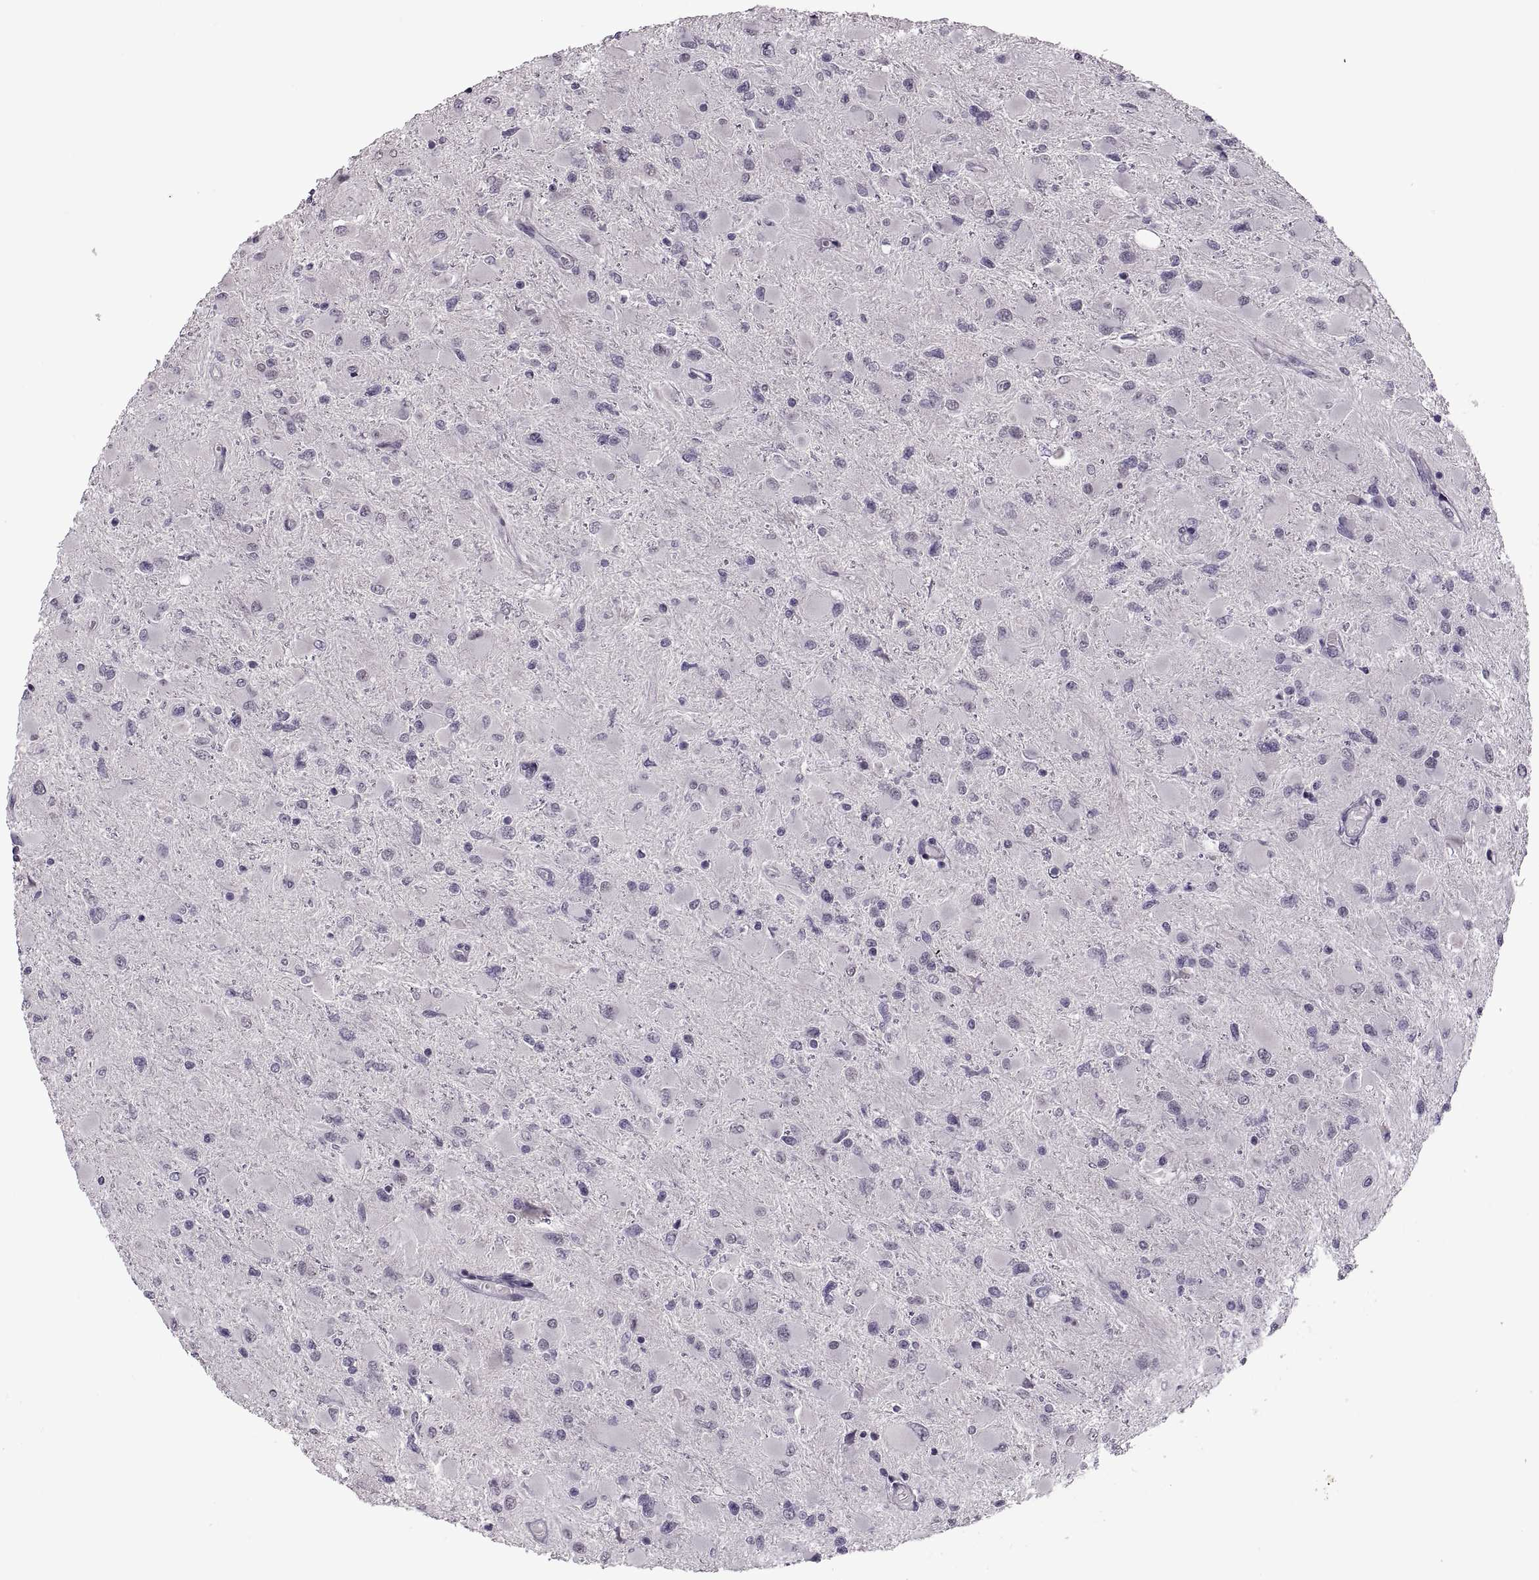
{"staining": {"intensity": "negative", "quantity": "none", "location": "none"}, "tissue": "glioma", "cell_type": "Tumor cells", "image_type": "cancer", "snomed": [{"axis": "morphology", "description": "Glioma, malignant, High grade"}, {"axis": "topography", "description": "Cerebral cortex"}], "caption": "There is no significant positivity in tumor cells of malignant glioma (high-grade).", "gene": "PAGE5", "patient": {"sex": "female", "age": 36}}